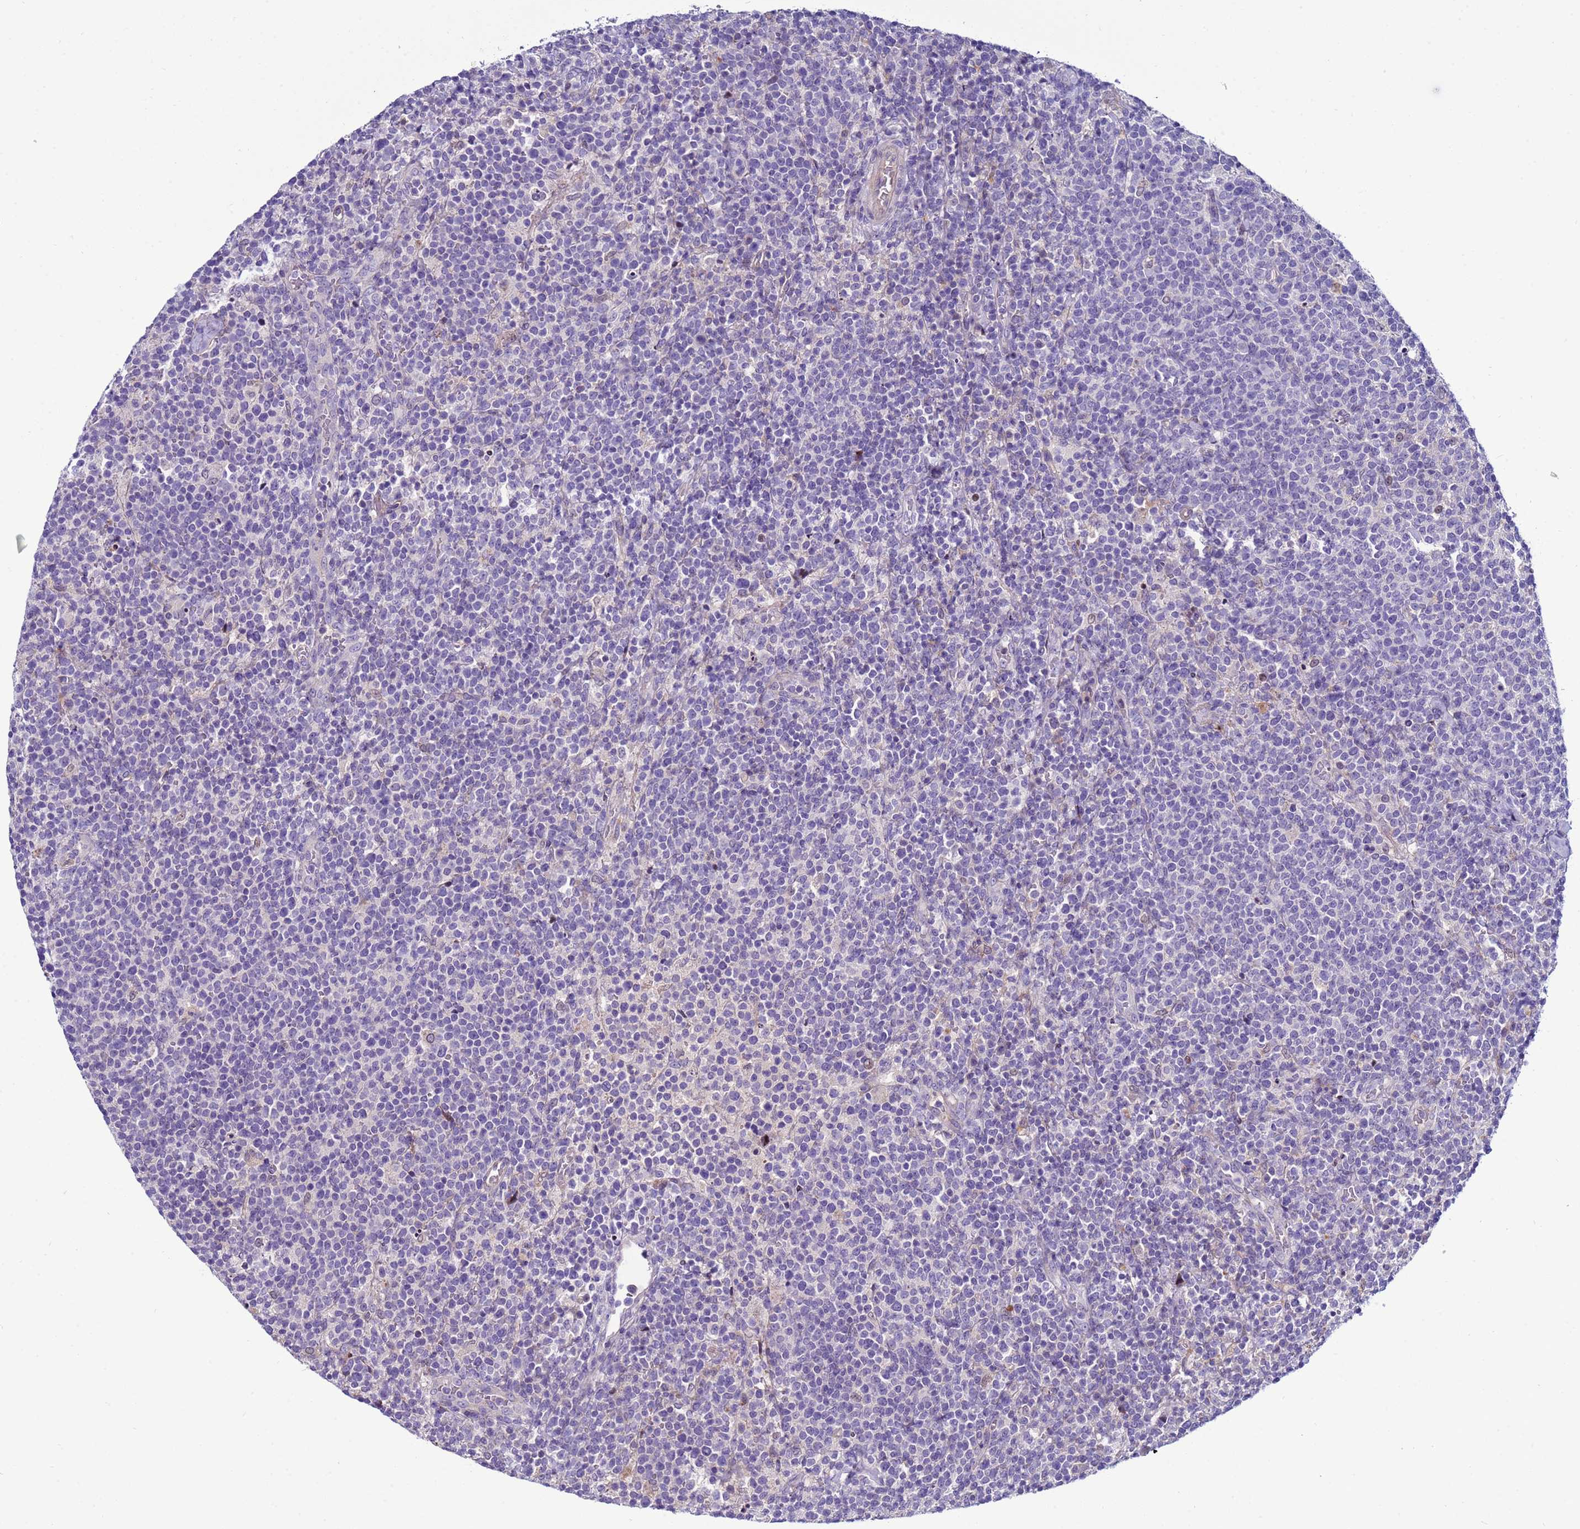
{"staining": {"intensity": "negative", "quantity": "none", "location": "none"}, "tissue": "lymphoma", "cell_type": "Tumor cells", "image_type": "cancer", "snomed": [{"axis": "morphology", "description": "Malignant lymphoma, non-Hodgkin's type, High grade"}, {"axis": "topography", "description": "Lymph node"}], "caption": "A photomicrograph of human lymphoma is negative for staining in tumor cells.", "gene": "NAT2", "patient": {"sex": "male", "age": 61}}